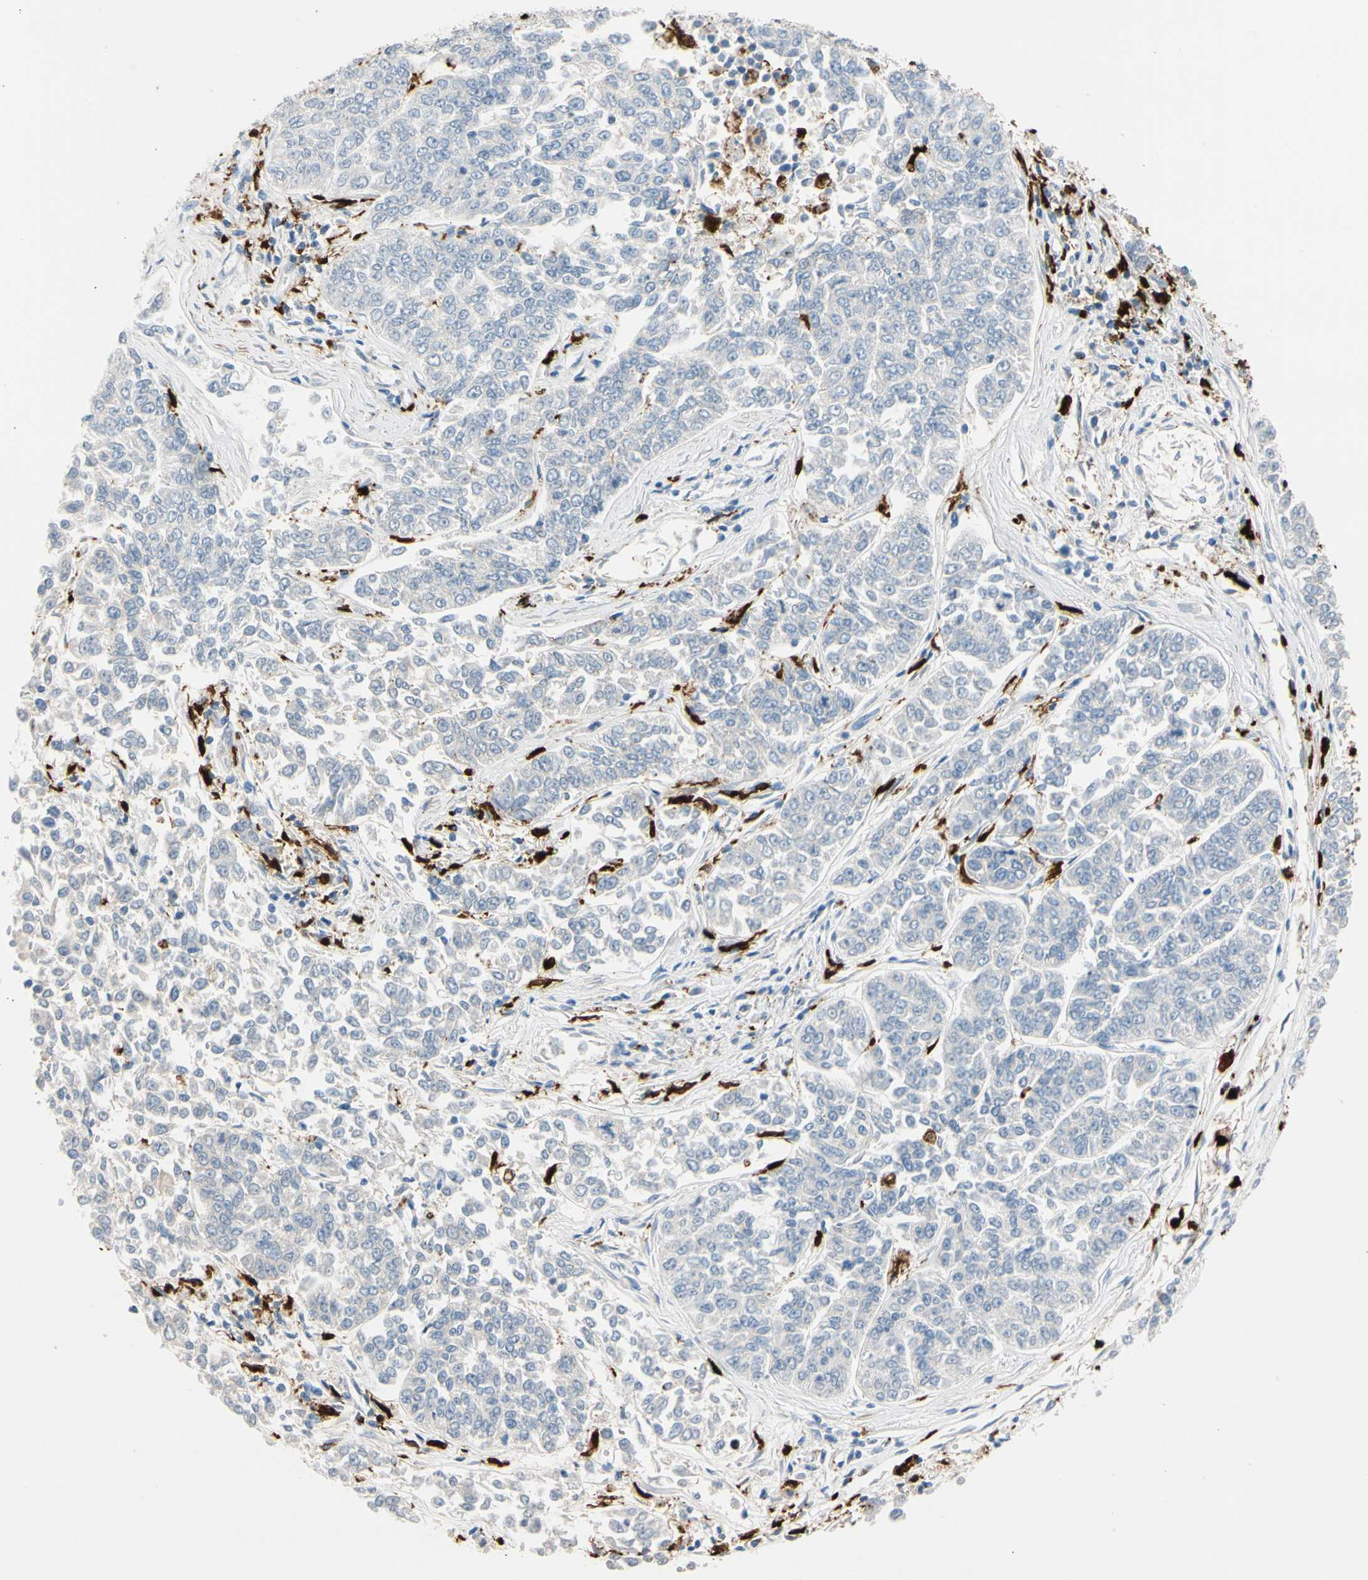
{"staining": {"intensity": "negative", "quantity": "none", "location": "none"}, "tissue": "lung cancer", "cell_type": "Tumor cells", "image_type": "cancer", "snomed": [{"axis": "morphology", "description": "Adenocarcinoma, NOS"}, {"axis": "topography", "description": "Lung"}], "caption": "Tumor cells are negative for brown protein staining in adenocarcinoma (lung).", "gene": "TRAF5", "patient": {"sex": "male", "age": 84}}